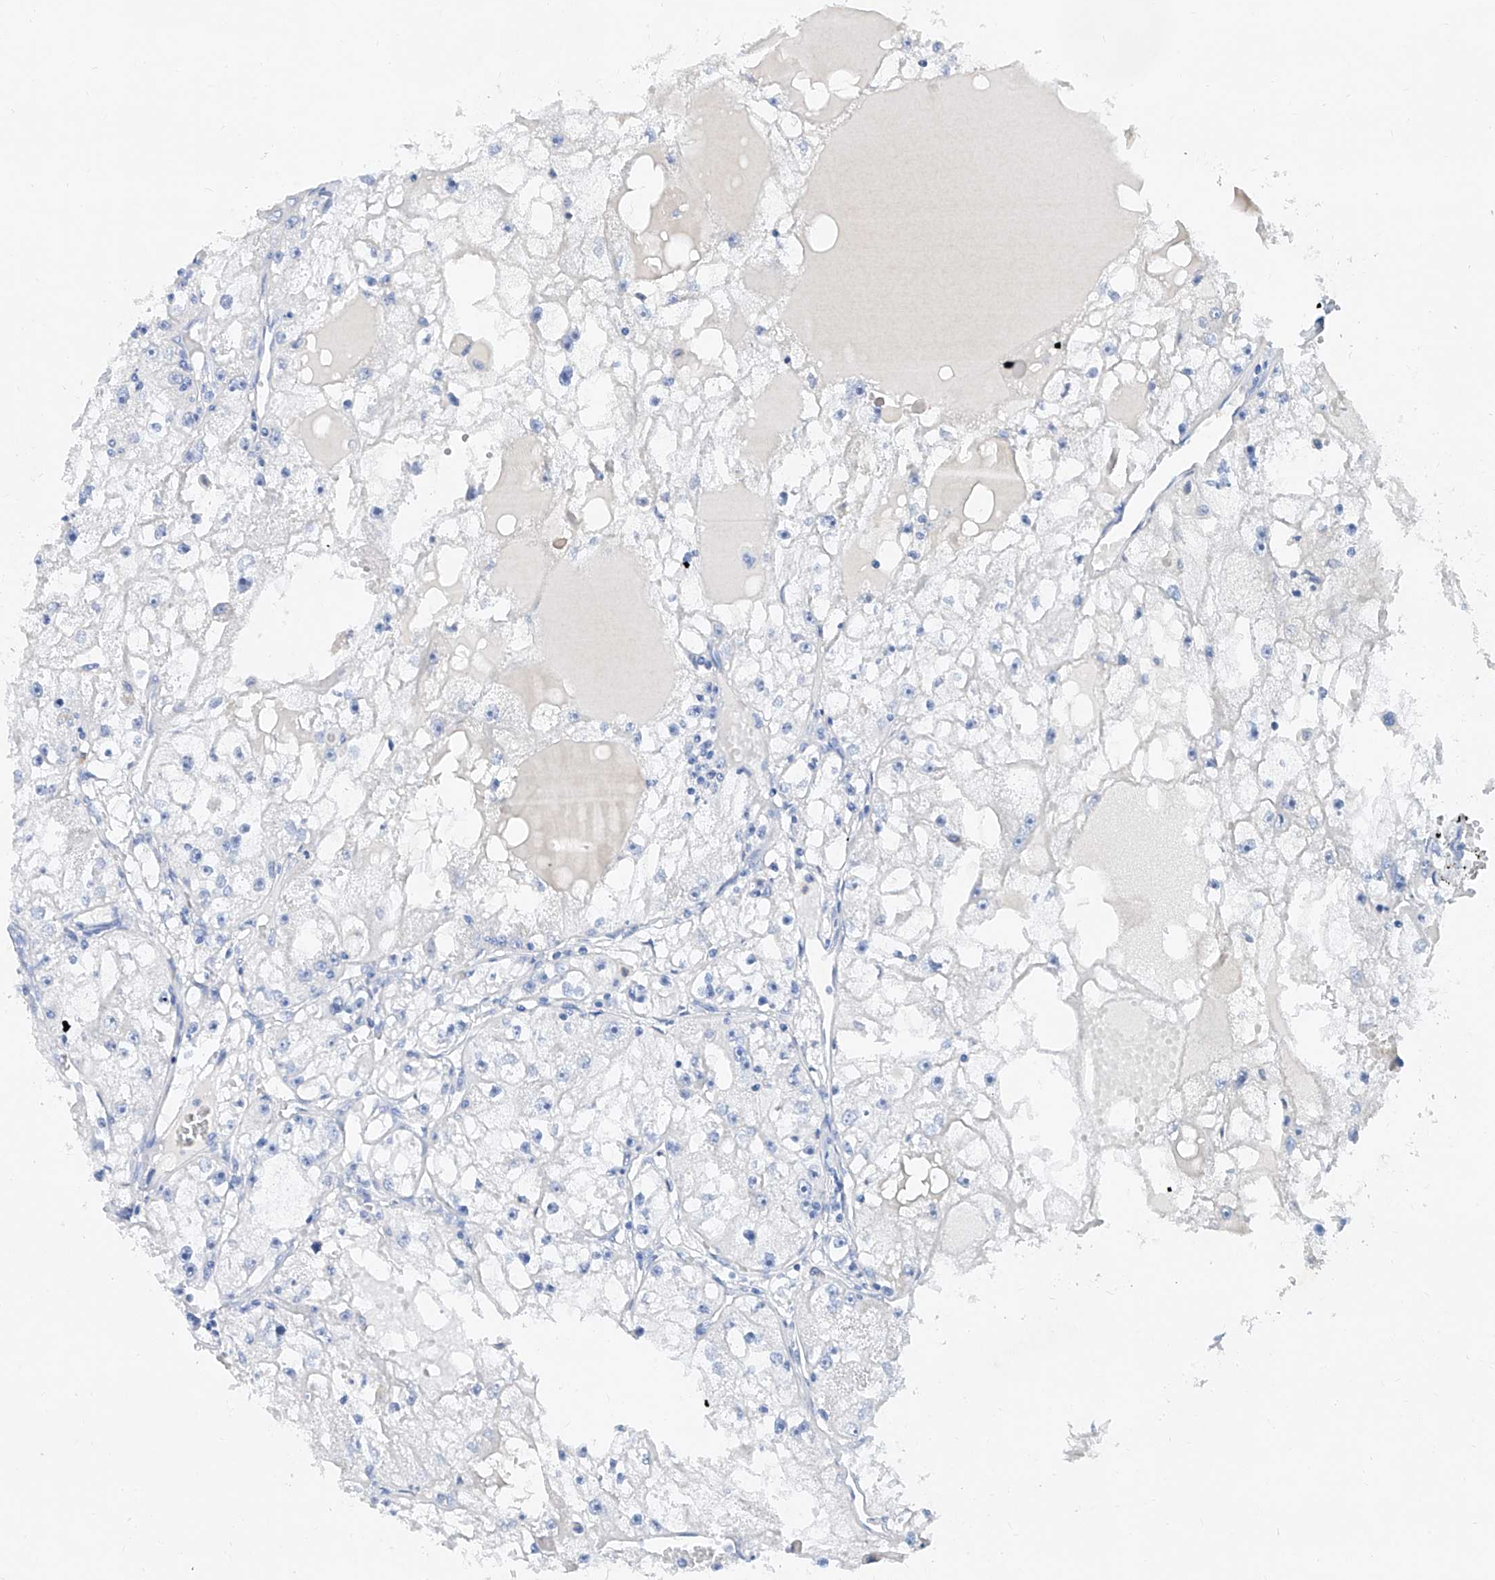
{"staining": {"intensity": "negative", "quantity": "none", "location": "none"}, "tissue": "renal cancer", "cell_type": "Tumor cells", "image_type": "cancer", "snomed": [{"axis": "morphology", "description": "Adenocarcinoma, NOS"}, {"axis": "topography", "description": "Kidney"}], "caption": "High power microscopy micrograph of an IHC photomicrograph of renal adenocarcinoma, revealing no significant expression in tumor cells.", "gene": "SLC25A29", "patient": {"sex": "male", "age": 56}}